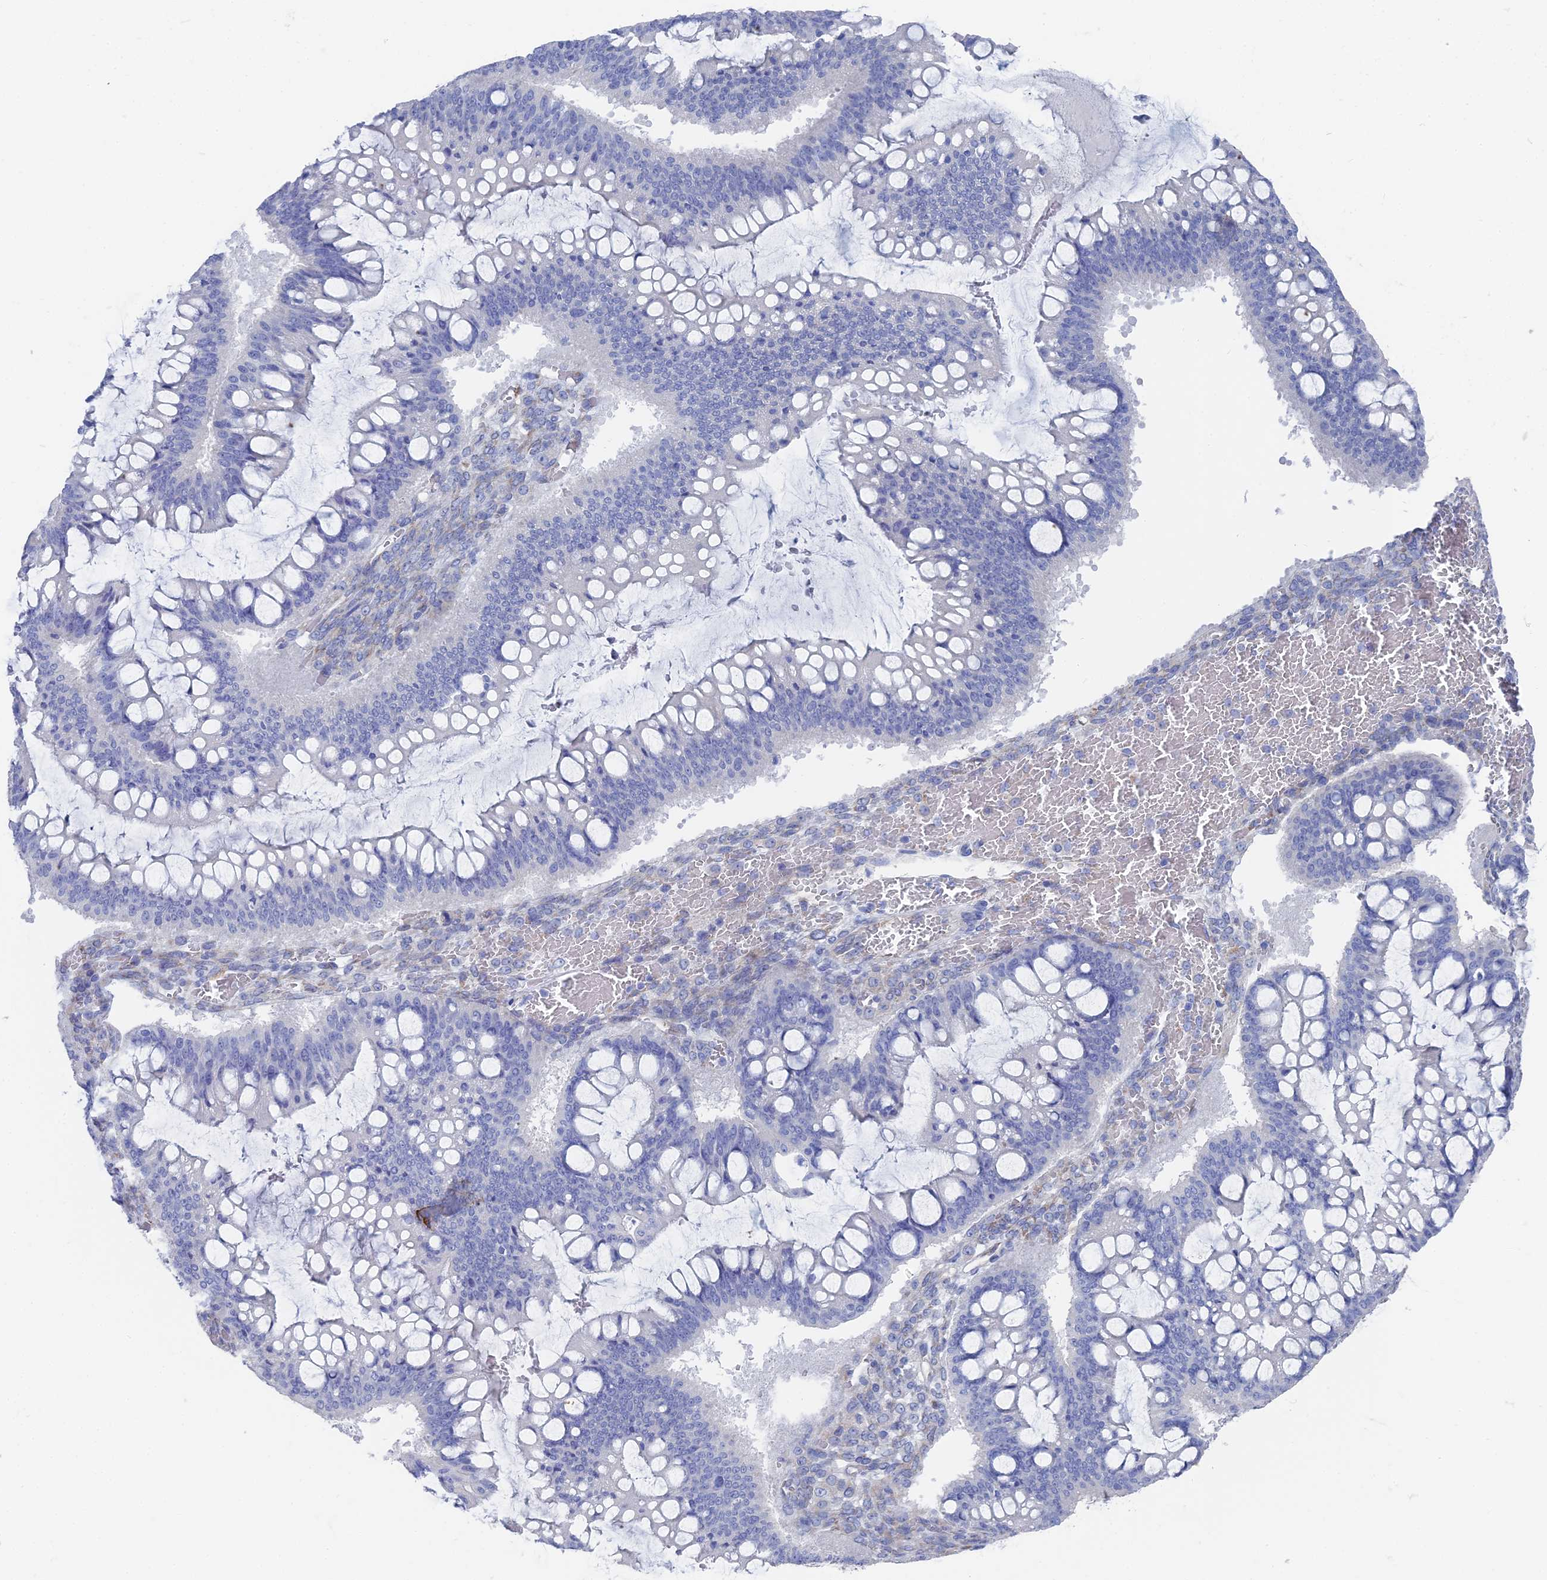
{"staining": {"intensity": "negative", "quantity": "none", "location": "none"}, "tissue": "ovarian cancer", "cell_type": "Tumor cells", "image_type": "cancer", "snomed": [{"axis": "morphology", "description": "Cystadenocarcinoma, mucinous, NOS"}, {"axis": "topography", "description": "Ovary"}], "caption": "Immunohistochemistry micrograph of ovarian cancer stained for a protein (brown), which exhibits no expression in tumor cells. (DAB (3,3'-diaminobenzidine) IHC with hematoxylin counter stain).", "gene": "TNNT3", "patient": {"sex": "female", "age": 73}}